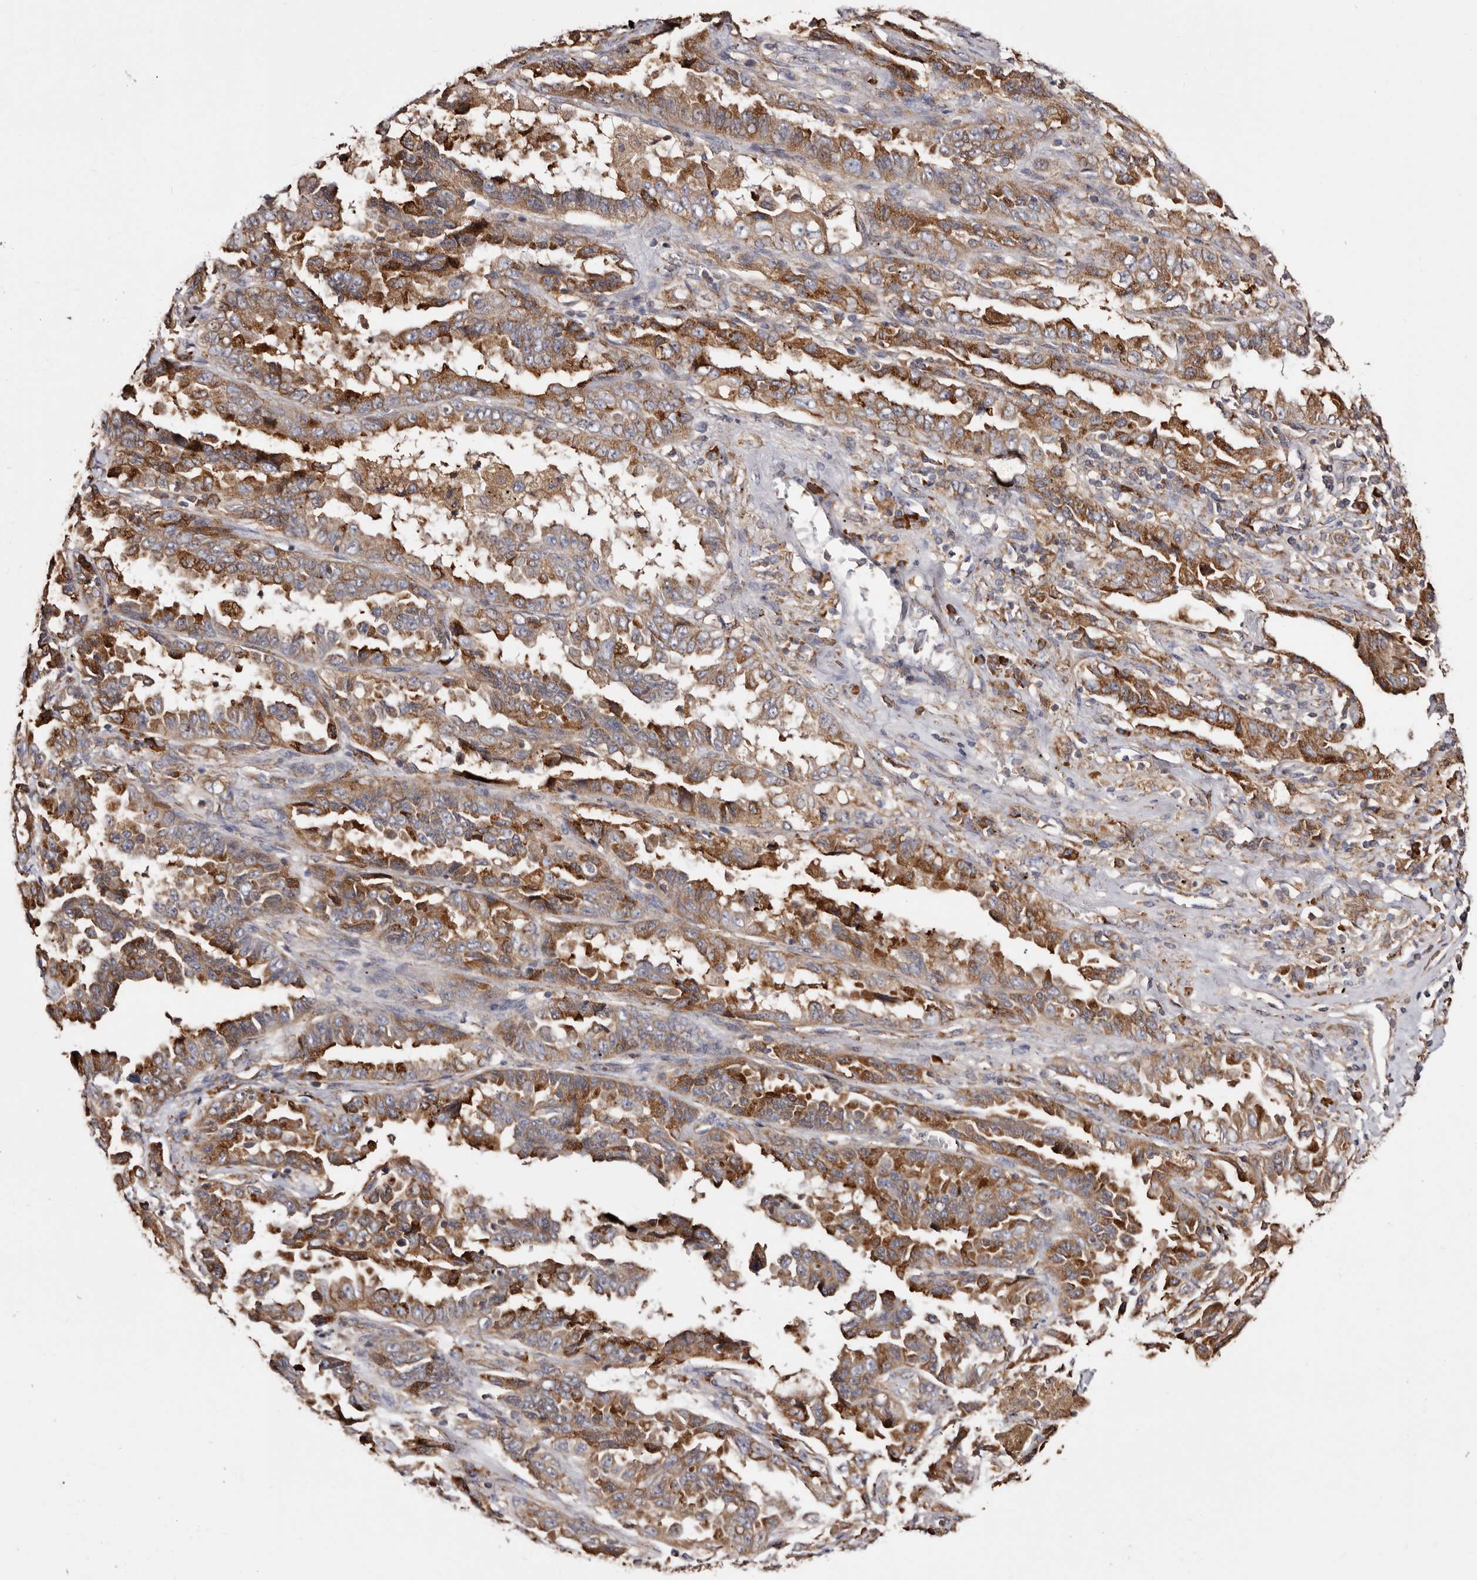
{"staining": {"intensity": "moderate", "quantity": ">75%", "location": "cytoplasmic/membranous"}, "tissue": "lung cancer", "cell_type": "Tumor cells", "image_type": "cancer", "snomed": [{"axis": "morphology", "description": "Adenocarcinoma, NOS"}, {"axis": "topography", "description": "Lung"}], "caption": "A histopathology image of adenocarcinoma (lung) stained for a protein displays moderate cytoplasmic/membranous brown staining in tumor cells. (brown staining indicates protein expression, while blue staining denotes nuclei).", "gene": "ACBD6", "patient": {"sex": "female", "age": 51}}